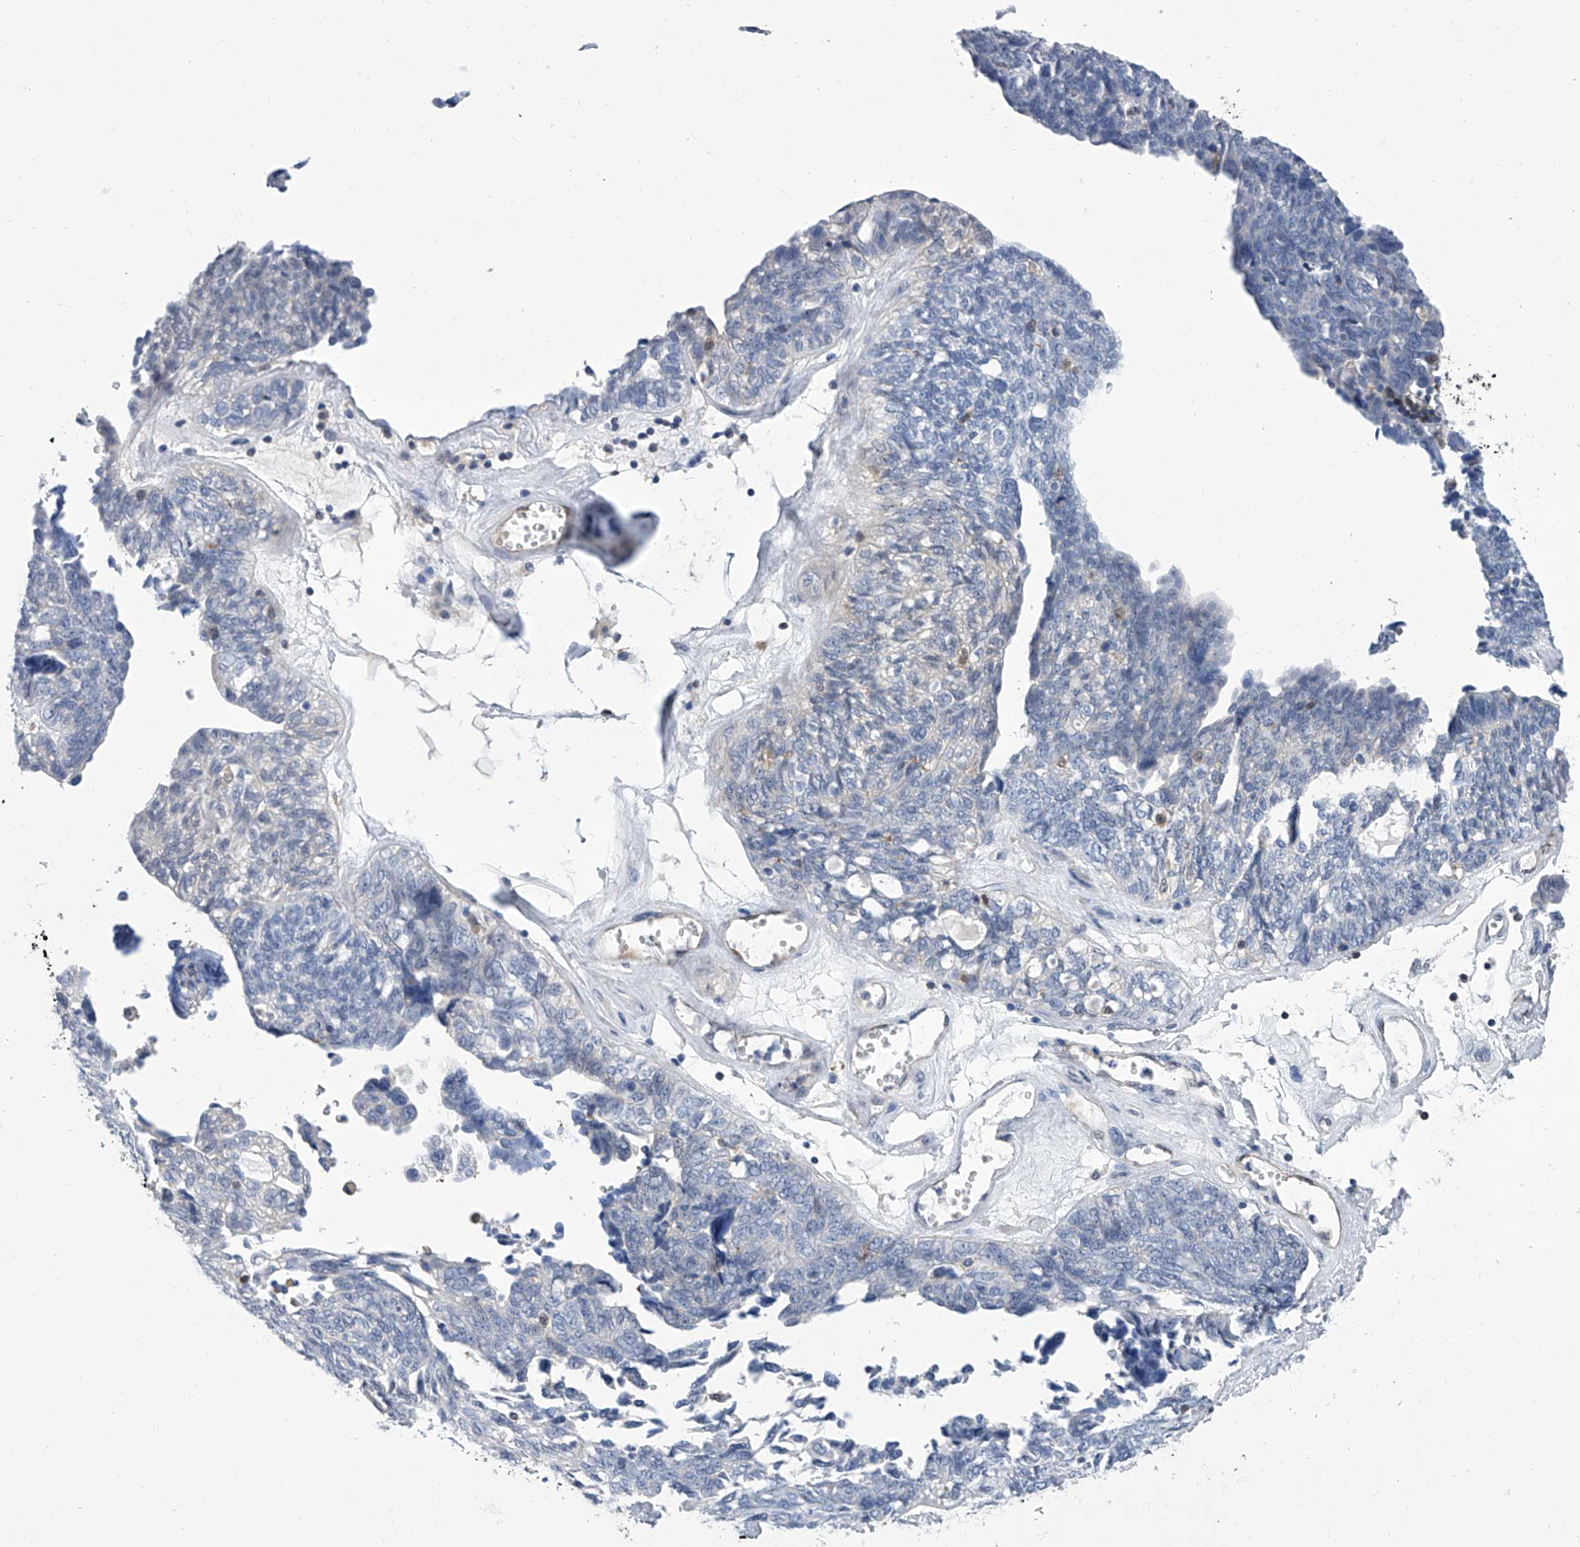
{"staining": {"intensity": "negative", "quantity": "none", "location": "none"}, "tissue": "ovarian cancer", "cell_type": "Tumor cells", "image_type": "cancer", "snomed": [{"axis": "morphology", "description": "Cystadenocarcinoma, serous, NOS"}, {"axis": "topography", "description": "Ovary"}], "caption": "Immunohistochemical staining of ovarian serous cystadenocarcinoma reveals no significant expression in tumor cells. (Immunohistochemistry, brightfield microscopy, high magnification).", "gene": "SERPINB9", "patient": {"sex": "female", "age": 79}}